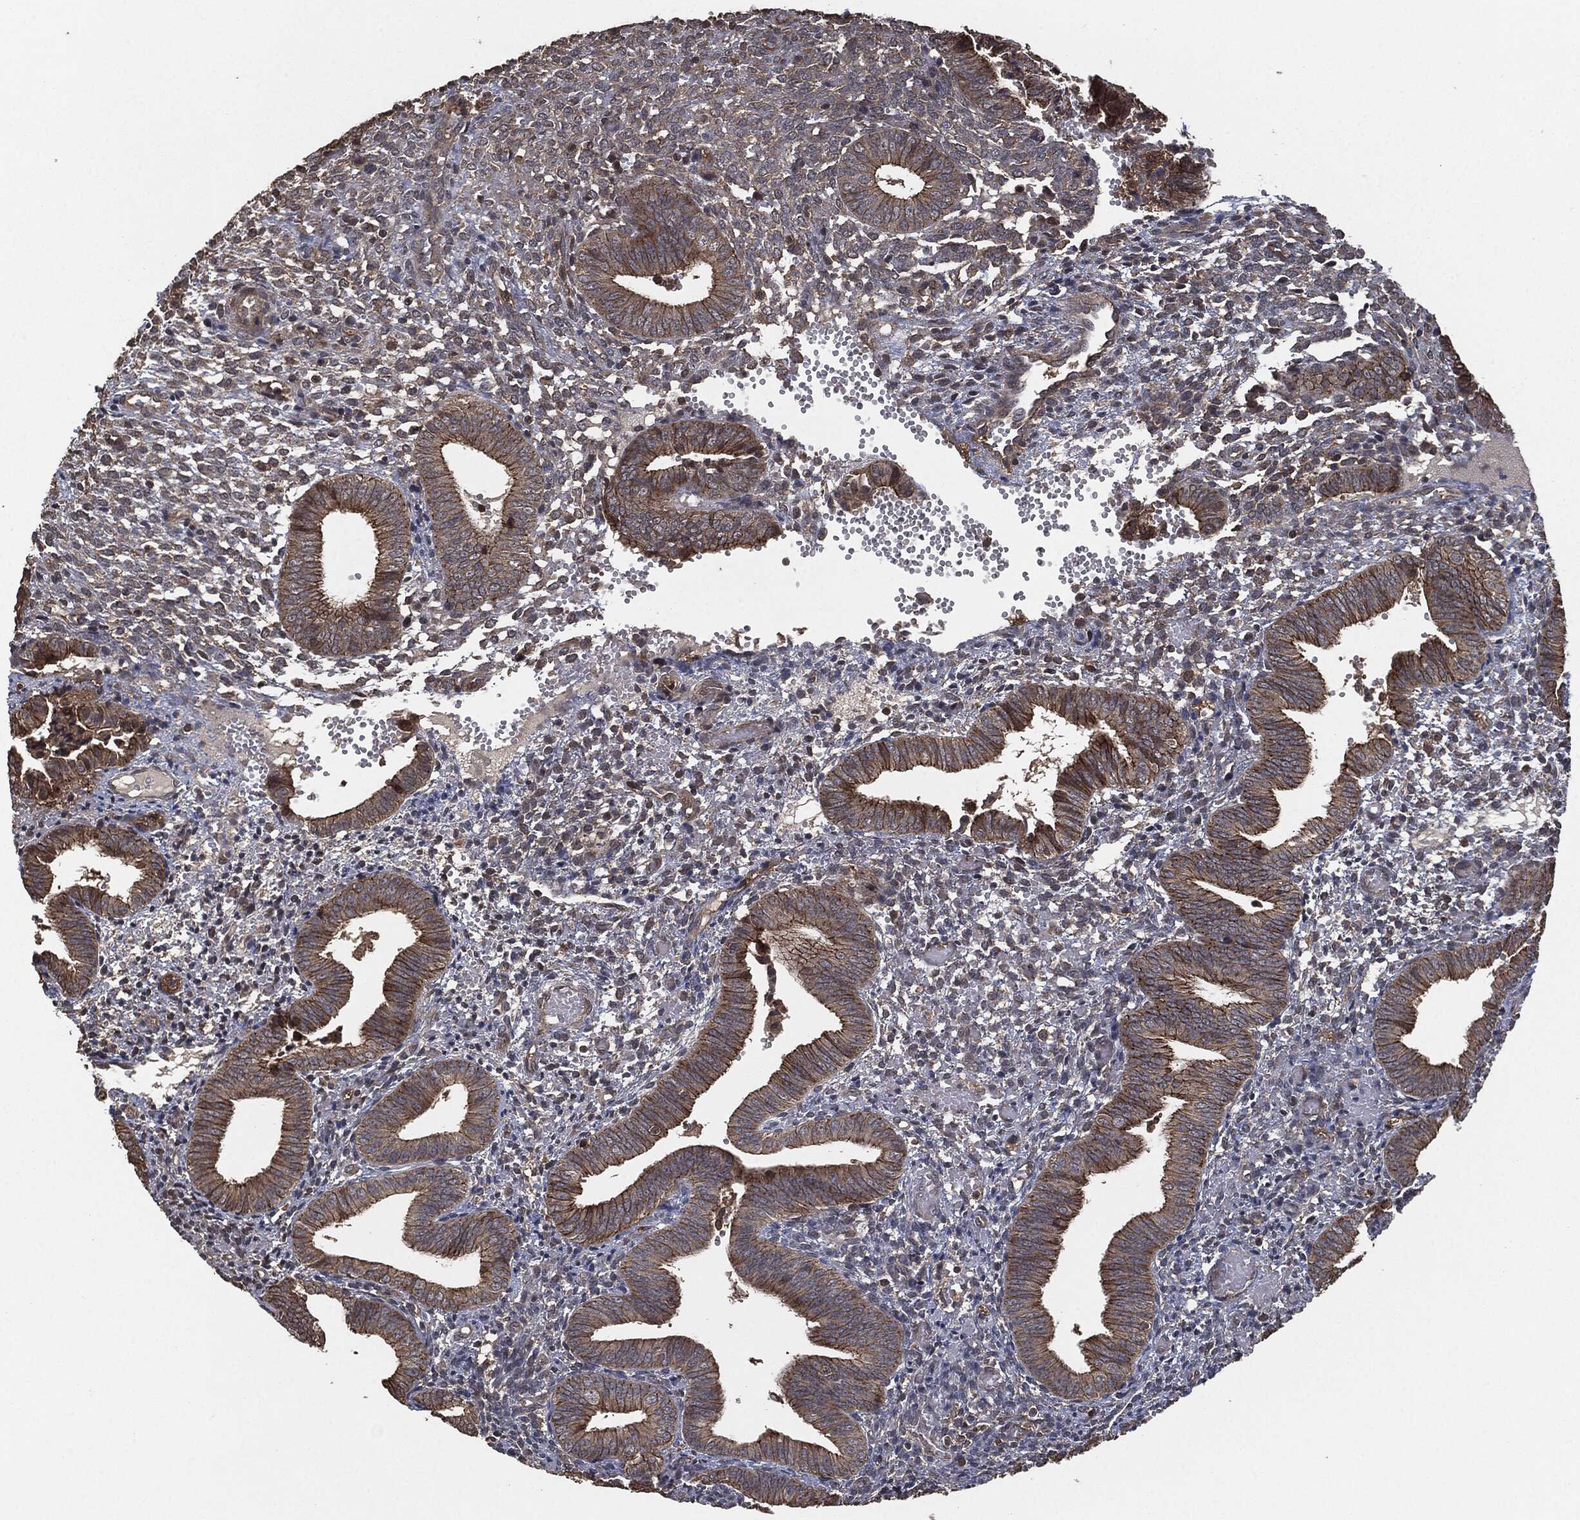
{"staining": {"intensity": "negative", "quantity": "none", "location": "none"}, "tissue": "endometrium", "cell_type": "Cells in endometrial stroma", "image_type": "normal", "snomed": [{"axis": "morphology", "description": "Normal tissue, NOS"}, {"axis": "topography", "description": "Endometrium"}], "caption": "High magnification brightfield microscopy of normal endometrium stained with DAB (brown) and counterstained with hematoxylin (blue): cells in endometrial stroma show no significant expression. (DAB immunohistochemistry (IHC) with hematoxylin counter stain).", "gene": "ERBIN", "patient": {"sex": "female", "age": 42}}